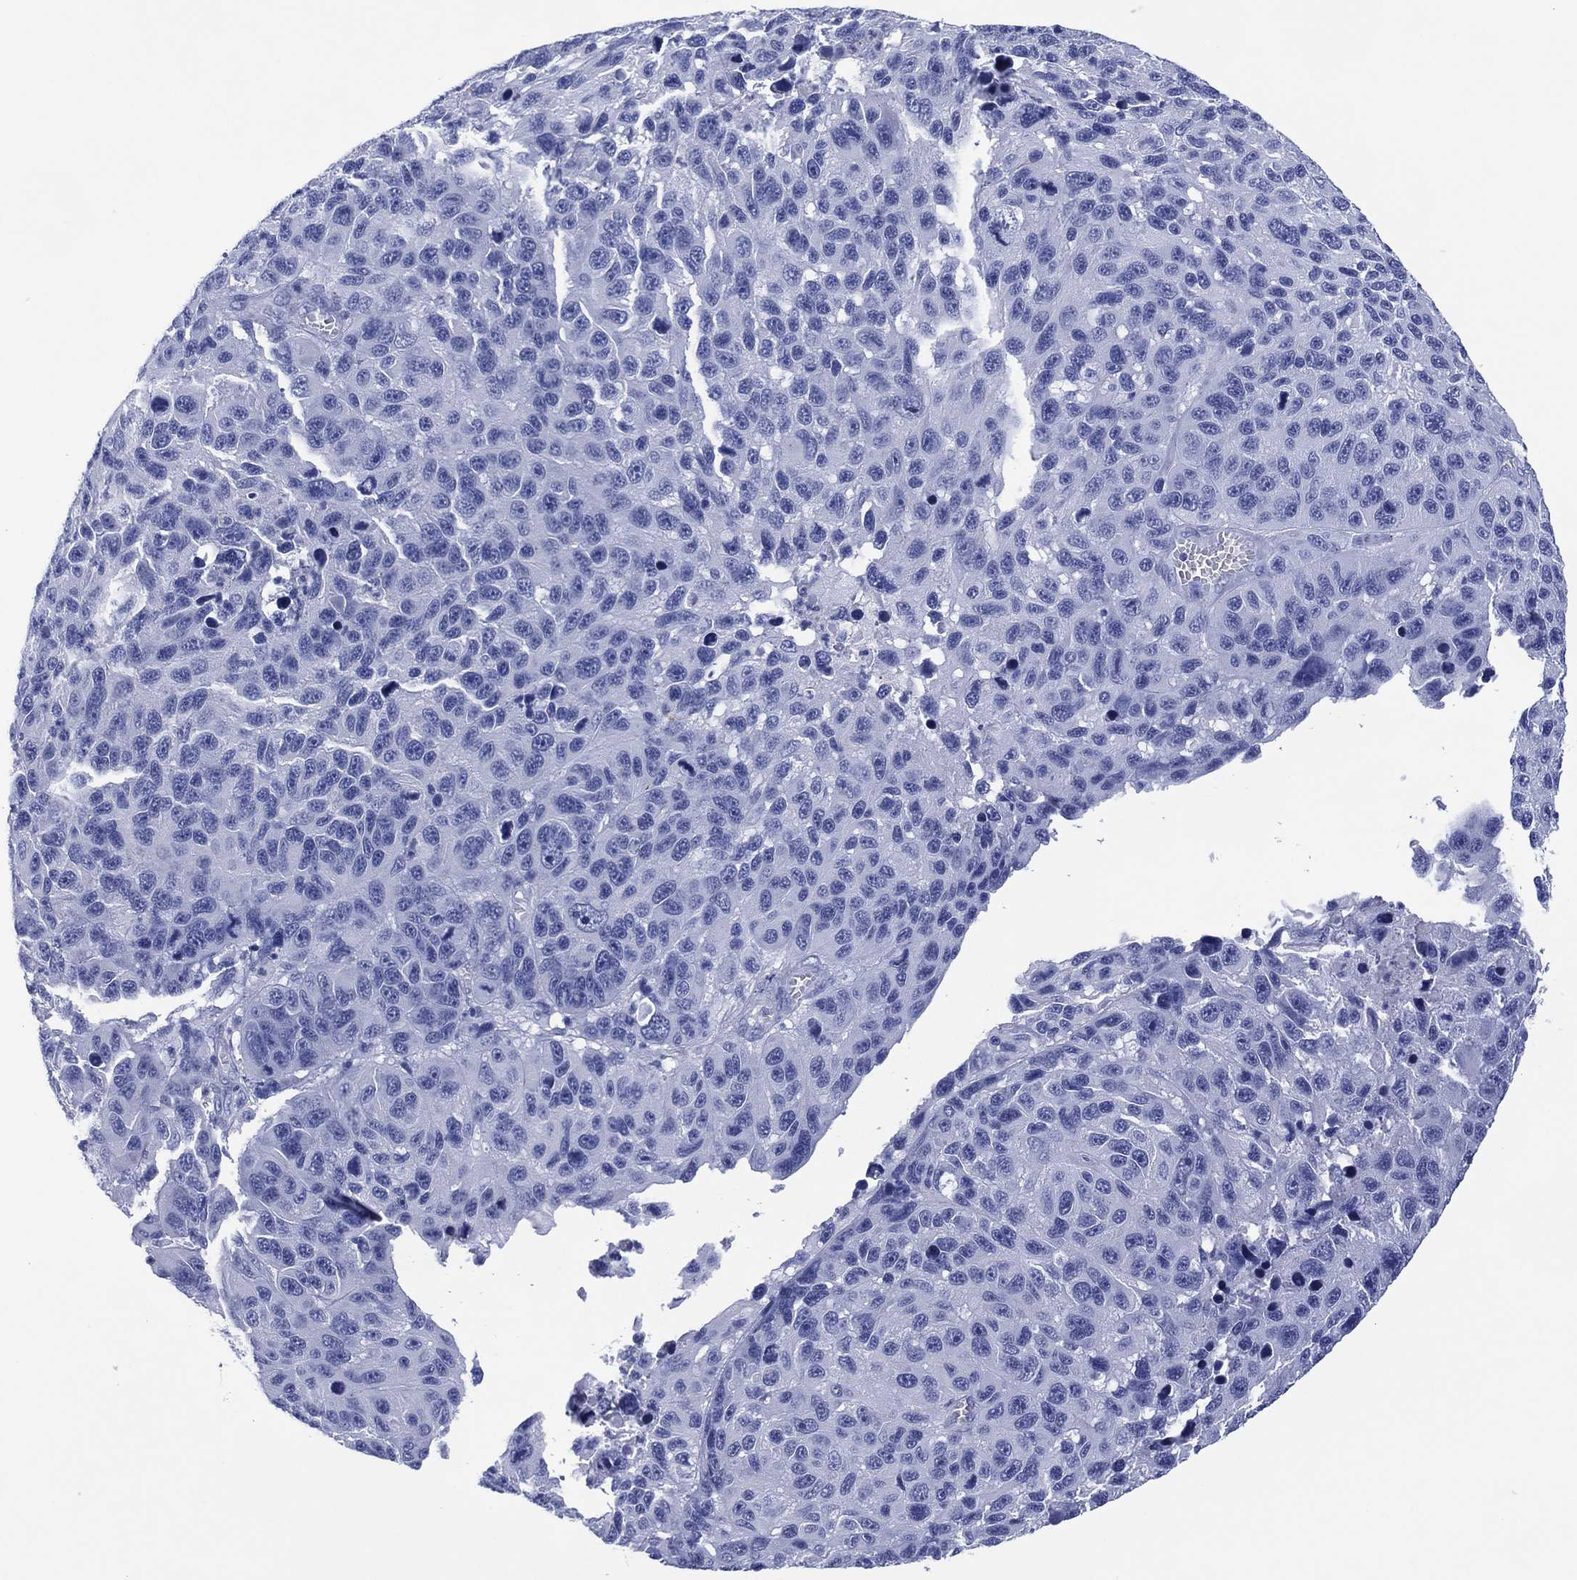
{"staining": {"intensity": "negative", "quantity": "none", "location": "none"}, "tissue": "melanoma", "cell_type": "Tumor cells", "image_type": "cancer", "snomed": [{"axis": "morphology", "description": "Malignant melanoma, NOS"}, {"axis": "topography", "description": "Skin"}], "caption": "Histopathology image shows no significant protein positivity in tumor cells of melanoma.", "gene": "DSG1", "patient": {"sex": "male", "age": 53}}